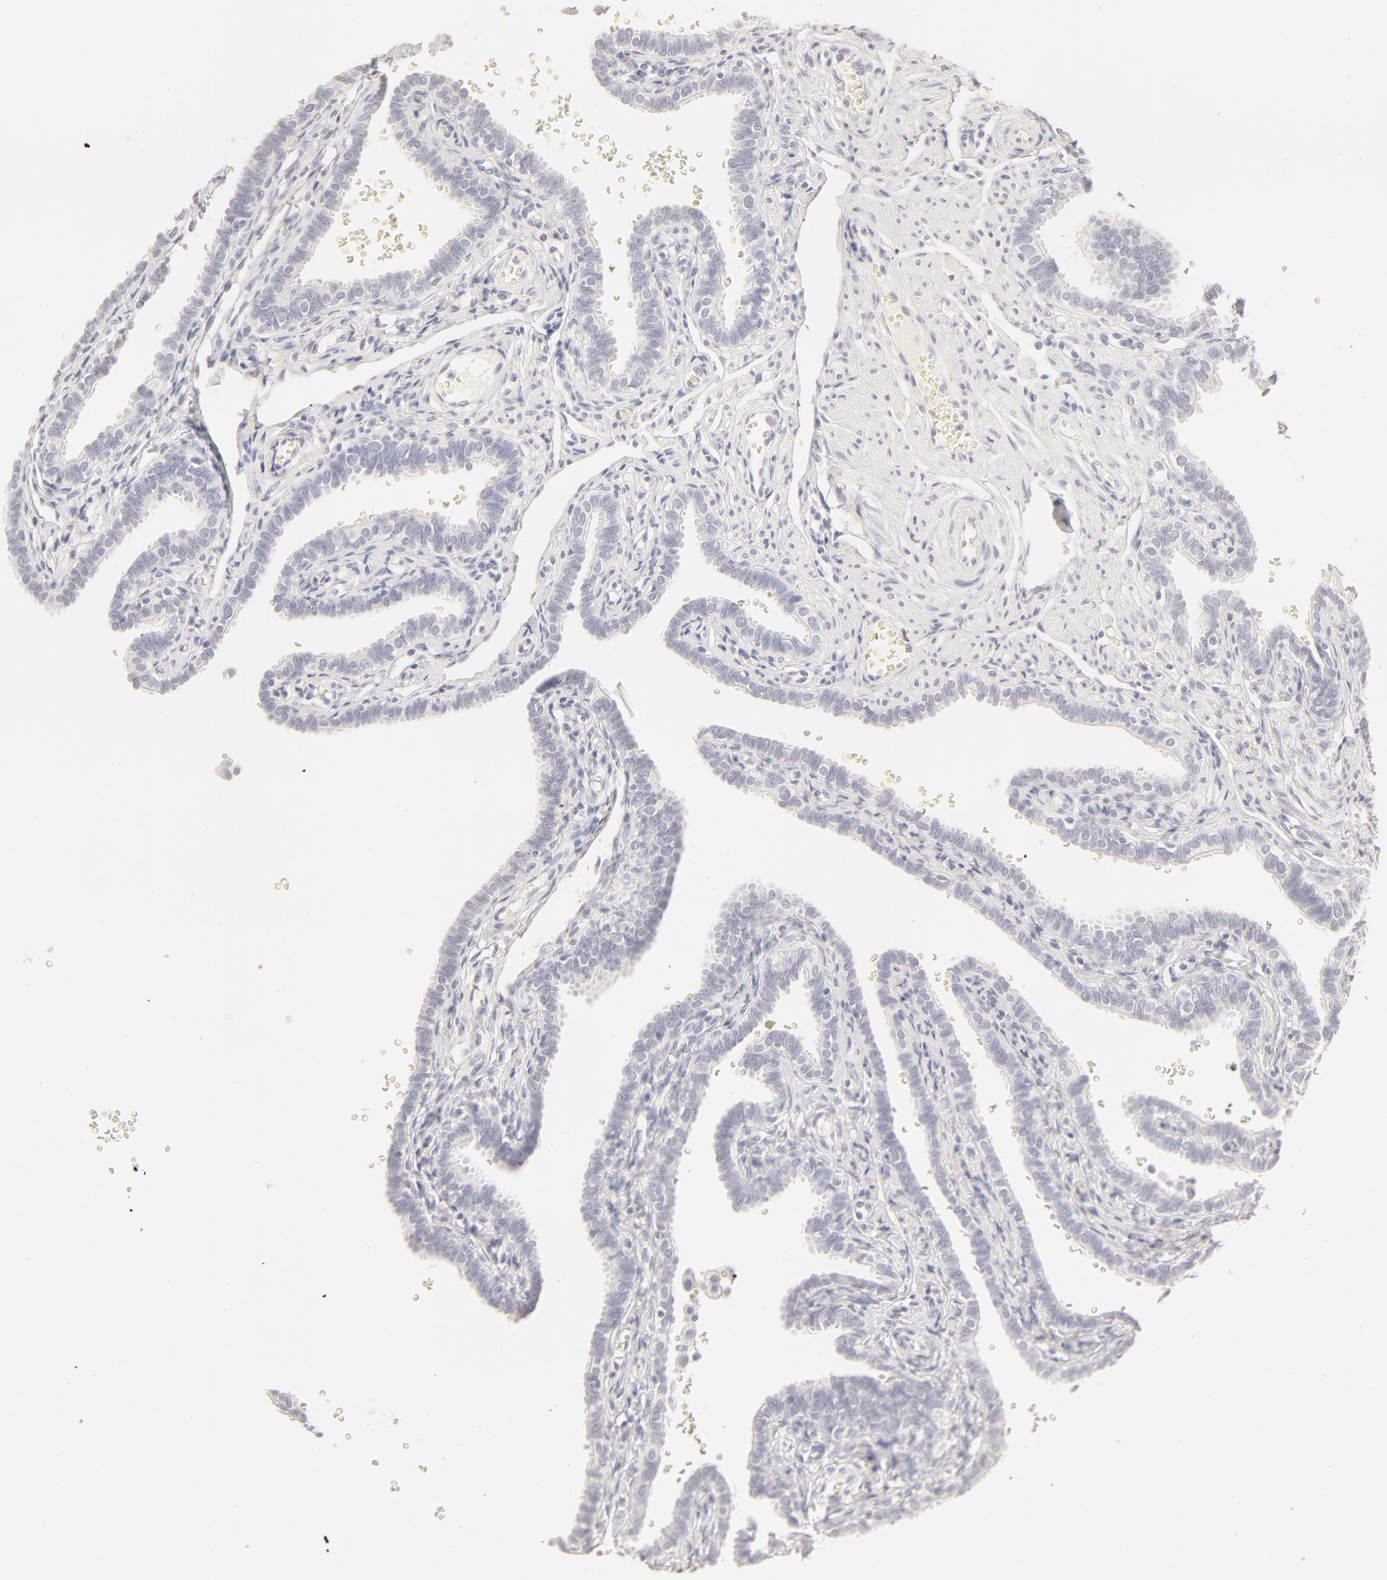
{"staining": {"intensity": "negative", "quantity": "none", "location": "none"}, "tissue": "fallopian tube", "cell_type": "Glandular cells", "image_type": "normal", "snomed": [{"axis": "morphology", "description": "Normal tissue, NOS"}, {"axis": "topography", "description": "Fallopian tube"}], "caption": "This is a histopathology image of IHC staining of unremarkable fallopian tube, which shows no positivity in glandular cells.", "gene": "LGALS7B", "patient": {"sex": "female", "age": 35}}